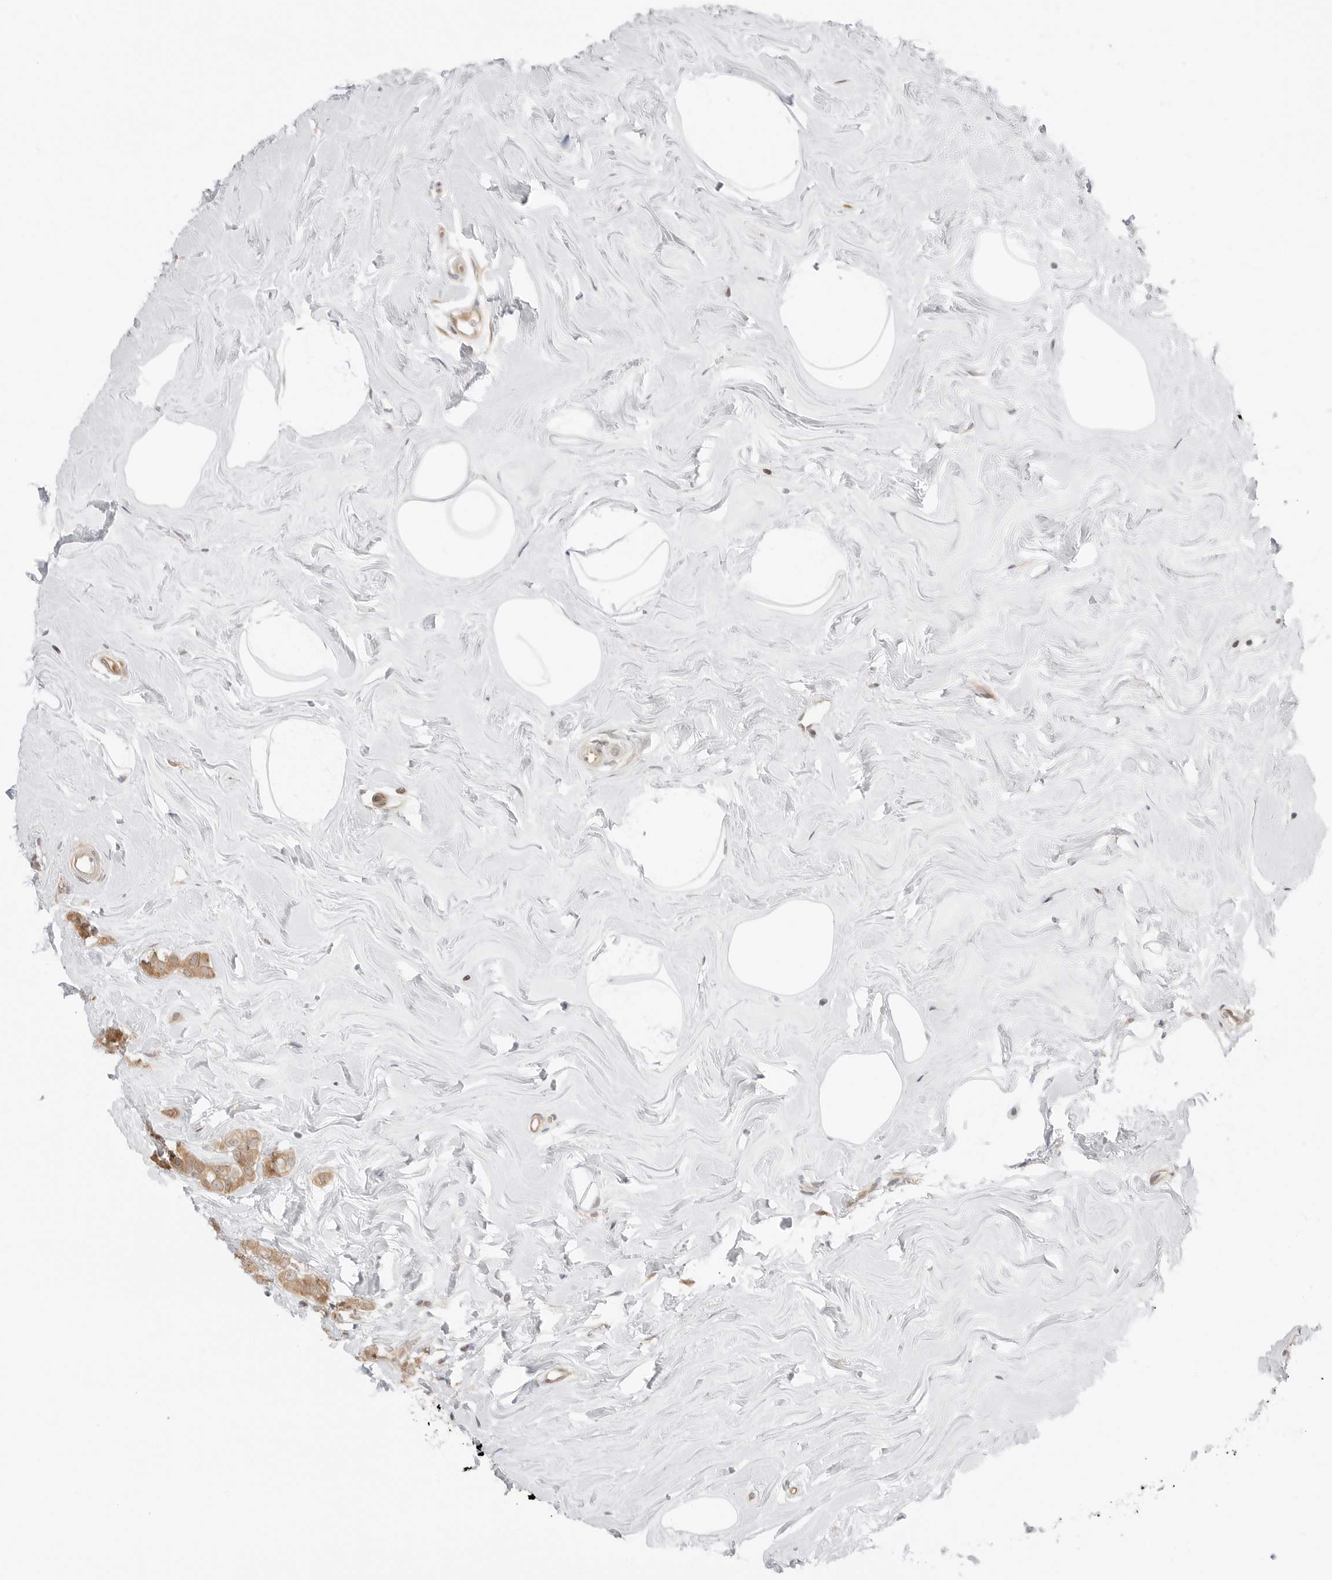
{"staining": {"intensity": "moderate", "quantity": ">75%", "location": "cytoplasmic/membranous"}, "tissue": "breast cancer", "cell_type": "Tumor cells", "image_type": "cancer", "snomed": [{"axis": "morphology", "description": "Lobular carcinoma"}, {"axis": "topography", "description": "Breast"}], "caption": "Immunohistochemistry (IHC) micrograph of neoplastic tissue: human breast cancer (lobular carcinoma) stained using IHC displays medium levels of moderate protein expression localized specifically in the cytoplasmic/membranous of tumor cells, appearing as a cytoplasmic/membranous brown color.", "gene": "NUDC", "patient": {"sex": "female", "age": 47}}